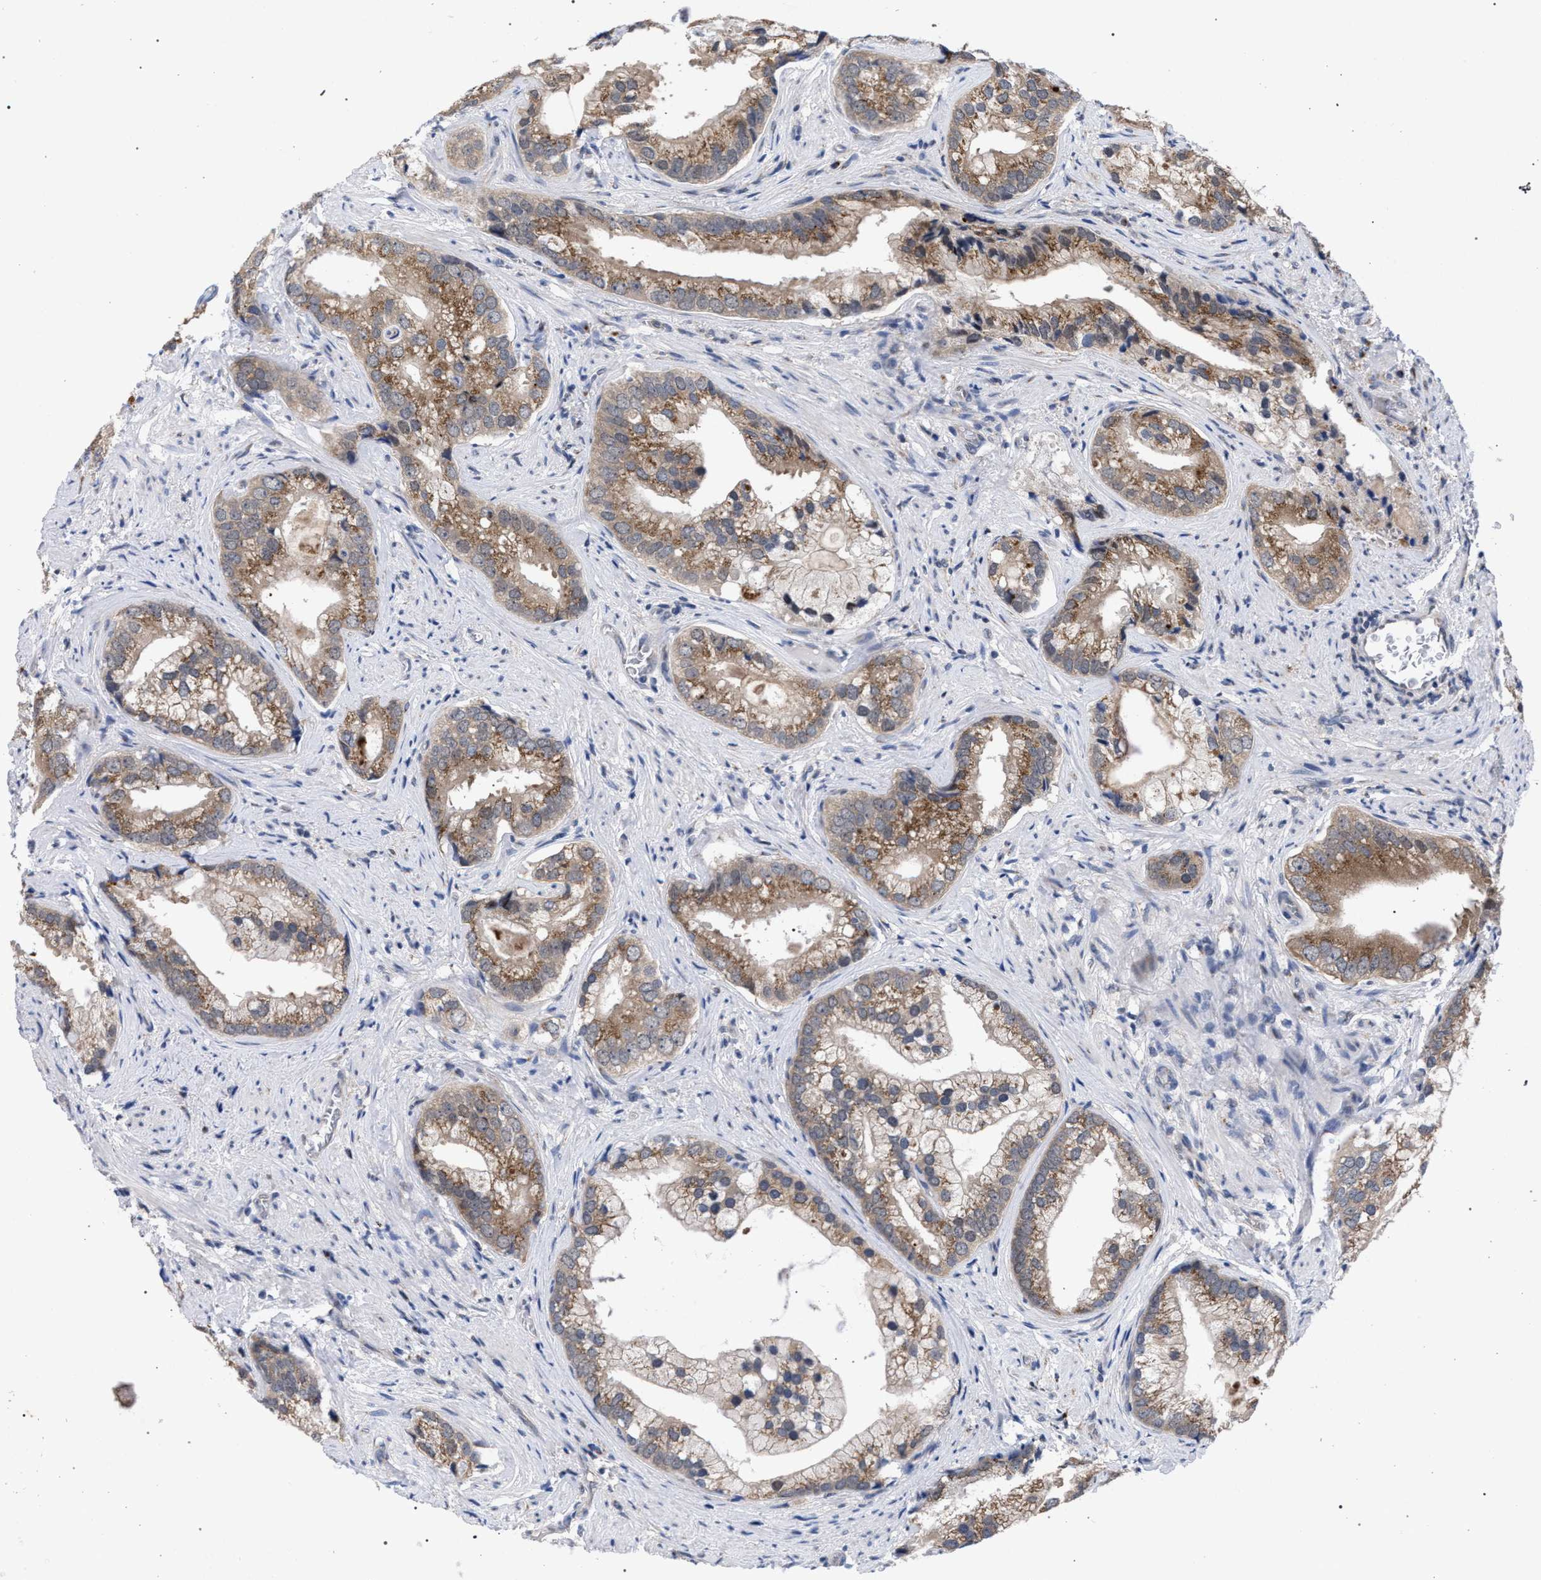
{"staining": {"intensity": "moderate", "quantity": ">75%", "location": "cytoplasmic/membranous"}, "tissue": "prostate cancer", "cell_type": "Tumor cells", "image_type": "cancer", "snomed": [{"axis": "morphology", "description": "Adenocarcinoma, Low grade"}, {"axis": "topography", "description": "Prostate"}], "caption": "Prostate low-grade adenocarcinoma was stained to show a protein in brown. There is medium levels of moderate cytoplasmic/membranous expression in approximately >75% of tumor cells.", "gene": "GOLGA2", "patient": {"sex": "male", "age": 71}}